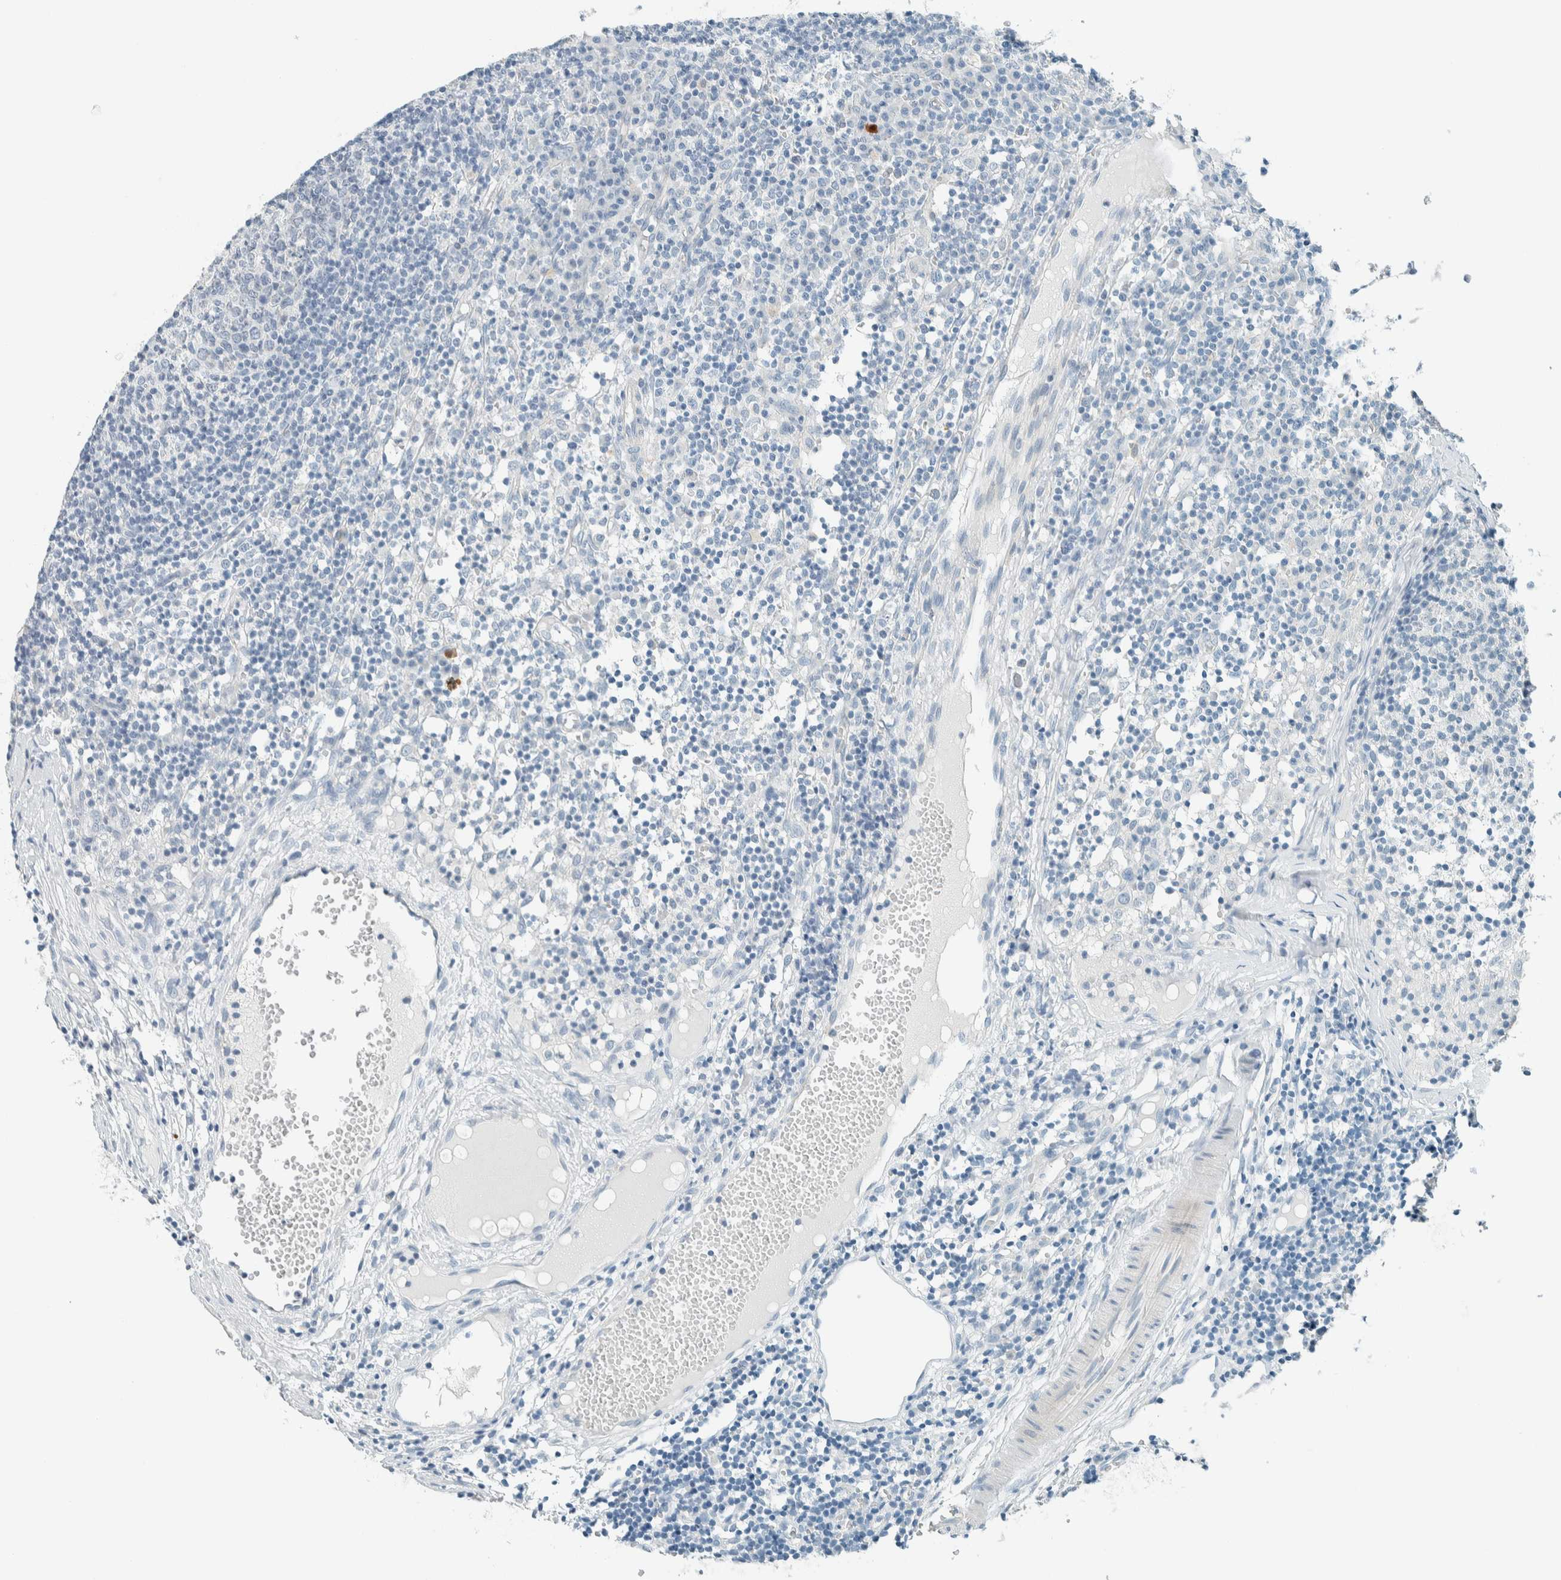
{"staining": {"intensity": "negative", "quantity": "none", "location": "none"}, "tissue": "lymph node", "cell_type": "Germinal center cells", "image_type": "normal", "snomed": [{"axis": "morphology", "description": "Normal tissue, NOS"}, {"axis": "morphology", "description": "Inflammation, NOS"}, {"axis": "topography", "description": "Lymph node"}], "caption": "A high-resolution image shows immunohistochemistry (IHC) staining of normal lymph node, which exhibits no significant expression in germinal center cells.", "gene": "SLFN12", "patient": {"sex": "male", "age": 55}}